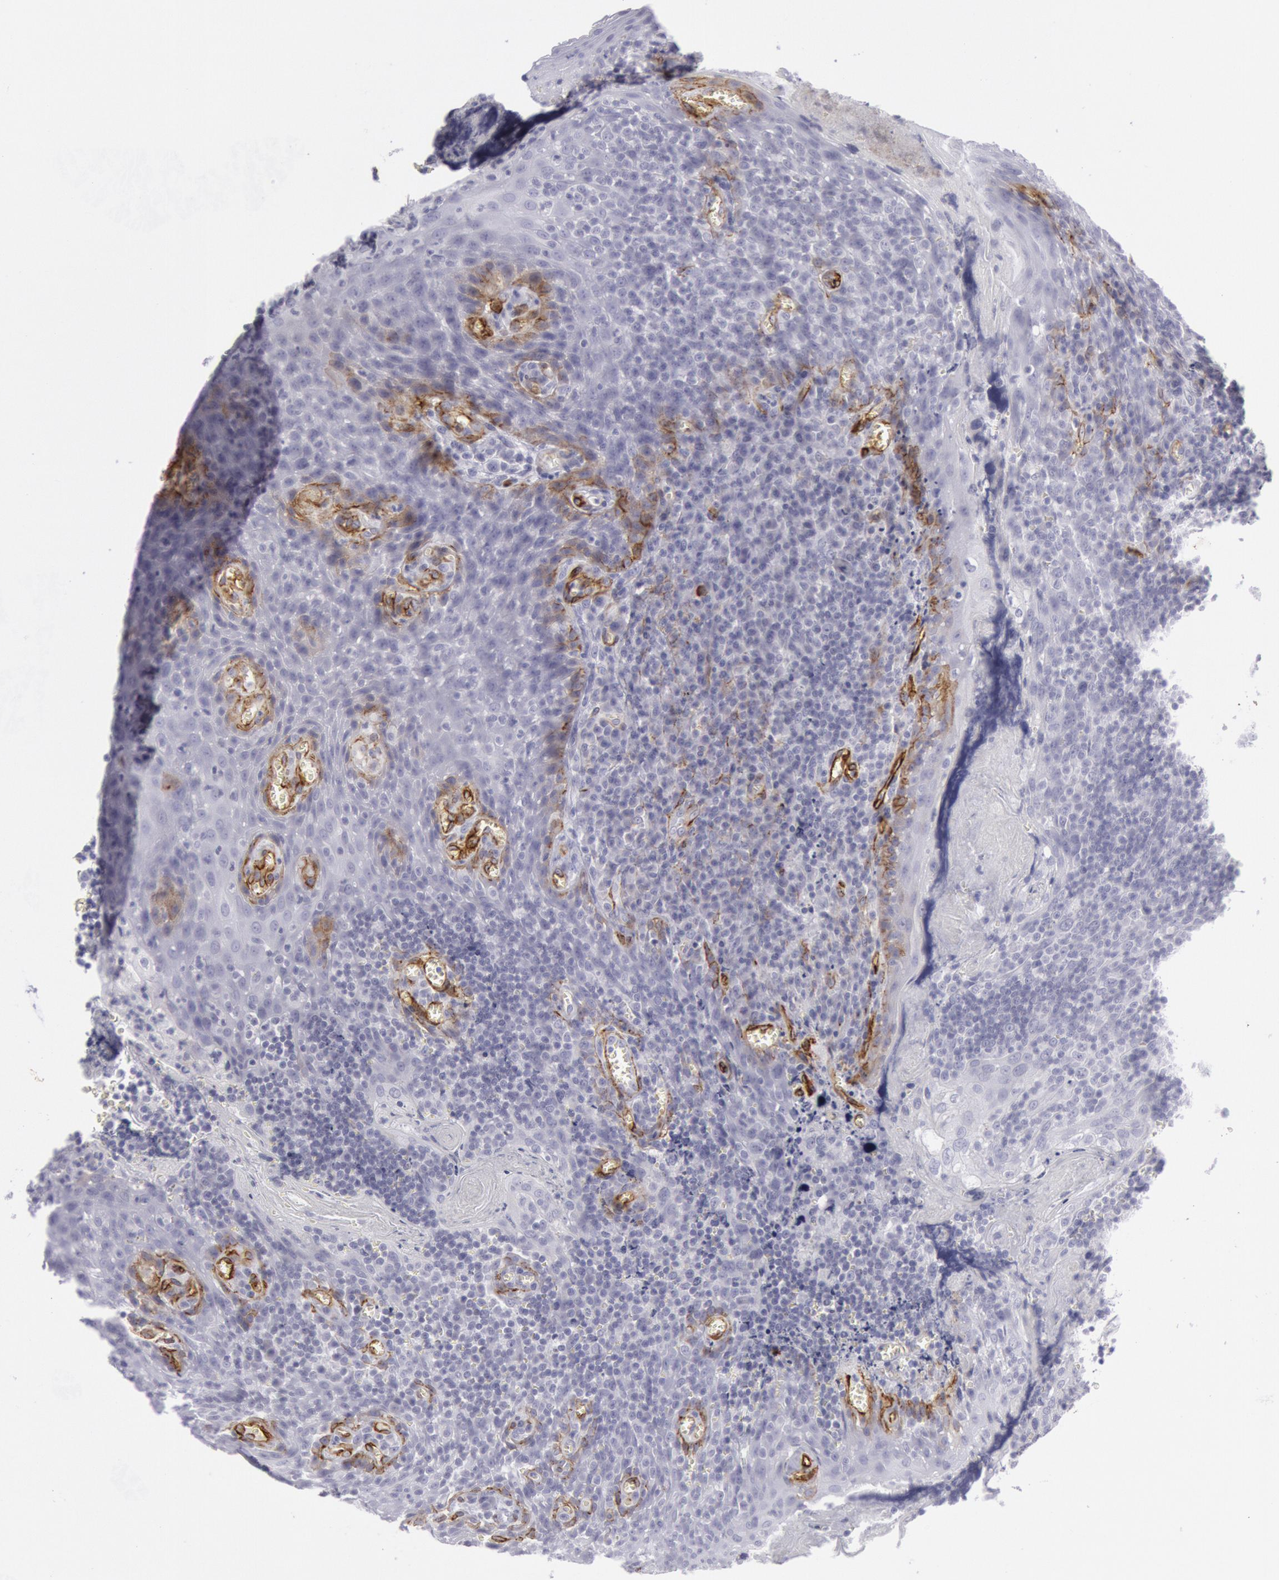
{"staining": {"intensity": "negative", "quantity": "none", "location": "none"}, "tissue": "tonsil", "cell_type": "Germinal center cells", "image_type": "normal", "snomed": [{"axis": "morphology", "description": "Normal tissue, NOS"}, {"axis": "topography", "description": "Tonsil"}], "caption": "An IHC histopathology image of normal tonsil is shown. There is no staining in germinal center cells of tonsil.", "gene": "CDH13", "patient": {"sex": "male", "age": 20}}